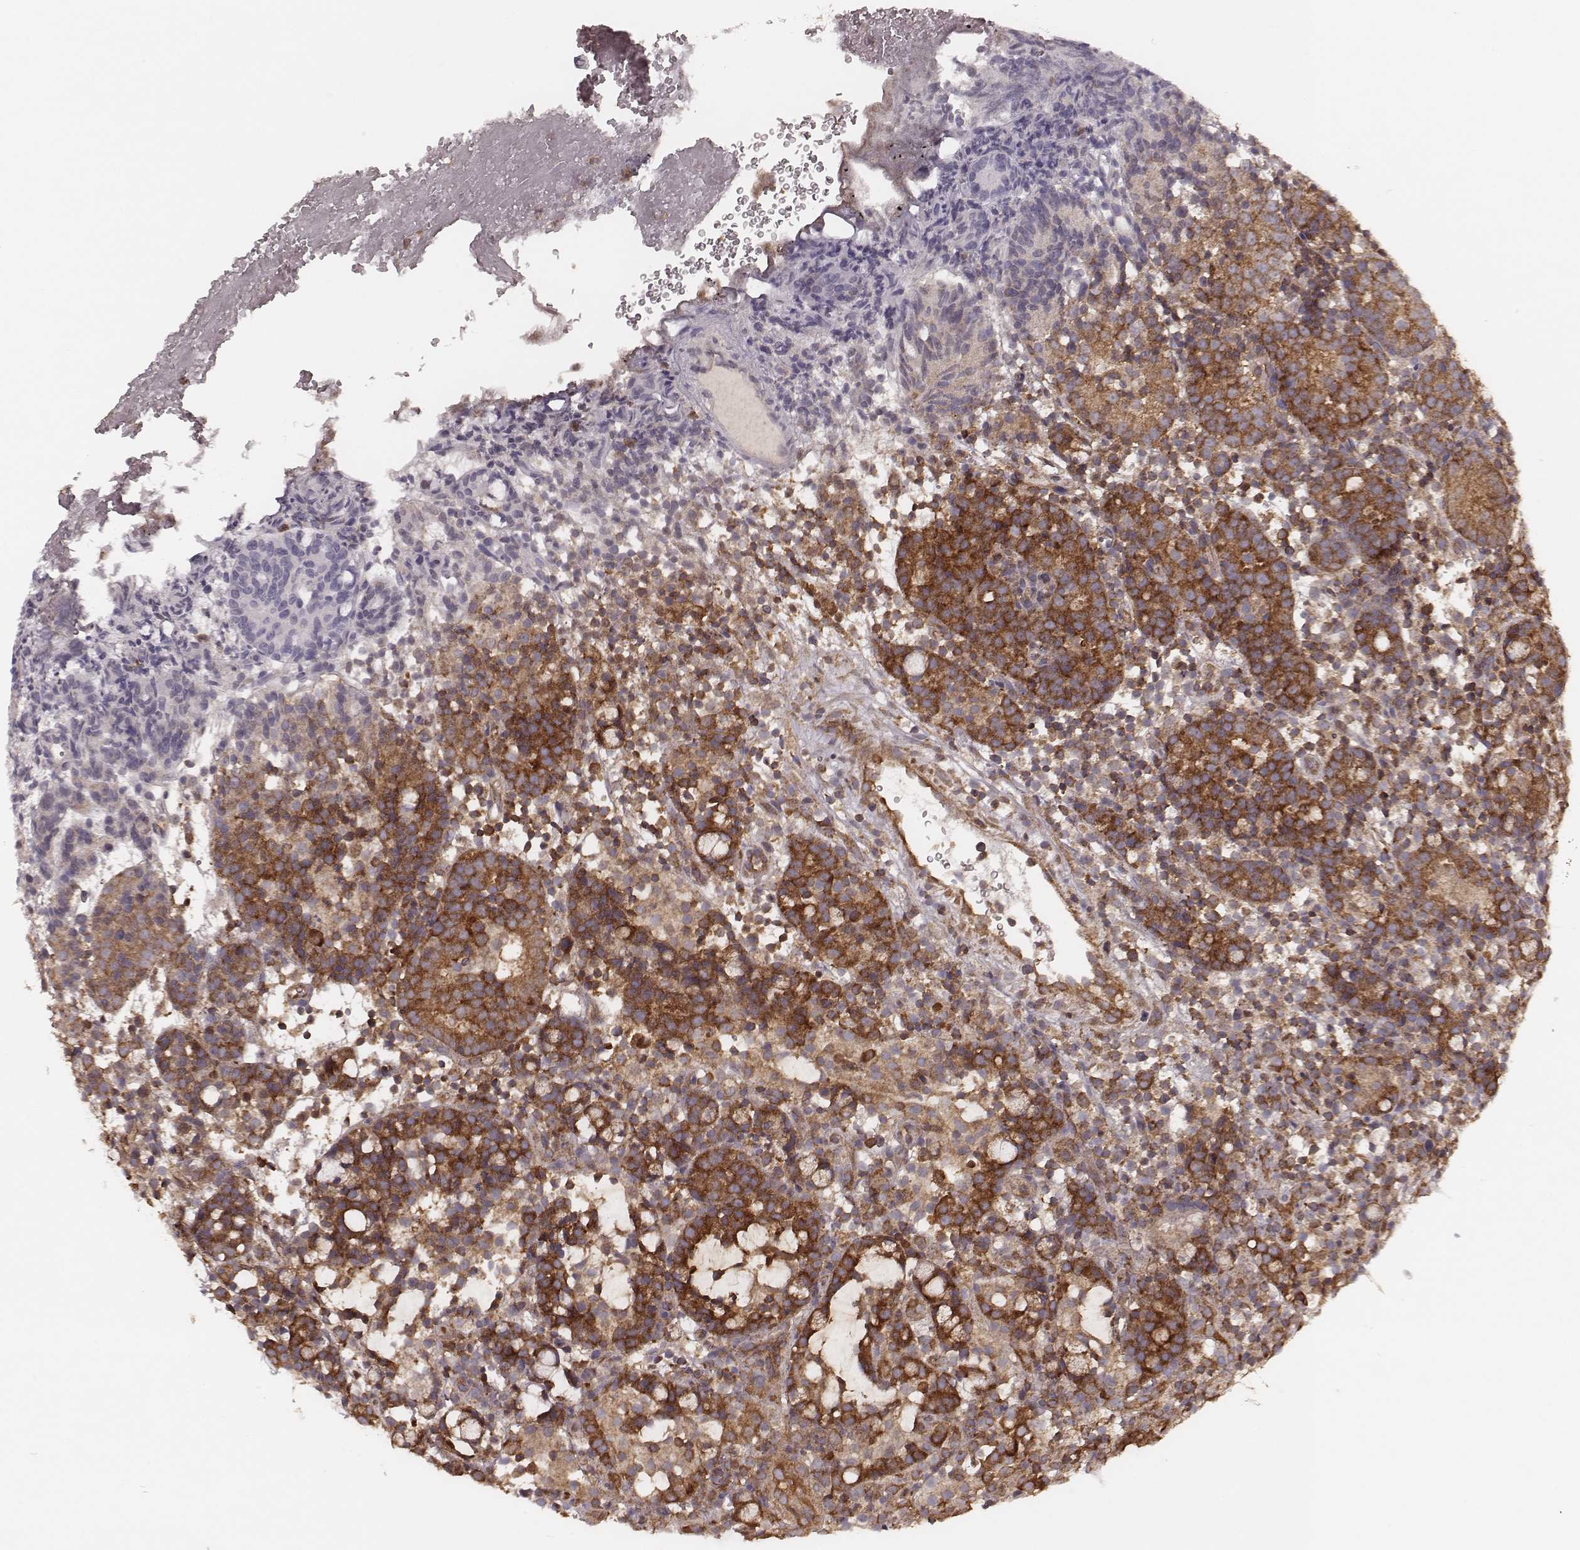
{"staining": {"intensity": "strong", "quantity": ">75%", "location": "cytoplasmic/membranous"}, "tissue": "prostate cancer", "cell_type": "Tumor cells", "image_type": "cancer", "snomed": [{"axis": "morphology", "description": "Adenocarcinoma, High grade"}, {"axis": "topography", "description": "Prostate"}], "caption": "An IHC histopathology image of neoplastic tissue is shown. Protein staining in brown shows strong cytoplasmic/membranous positivity in prostate cancer within tumor cells.", "gene": "CARS1", "patient": {"sex": "male", "age": 53}}